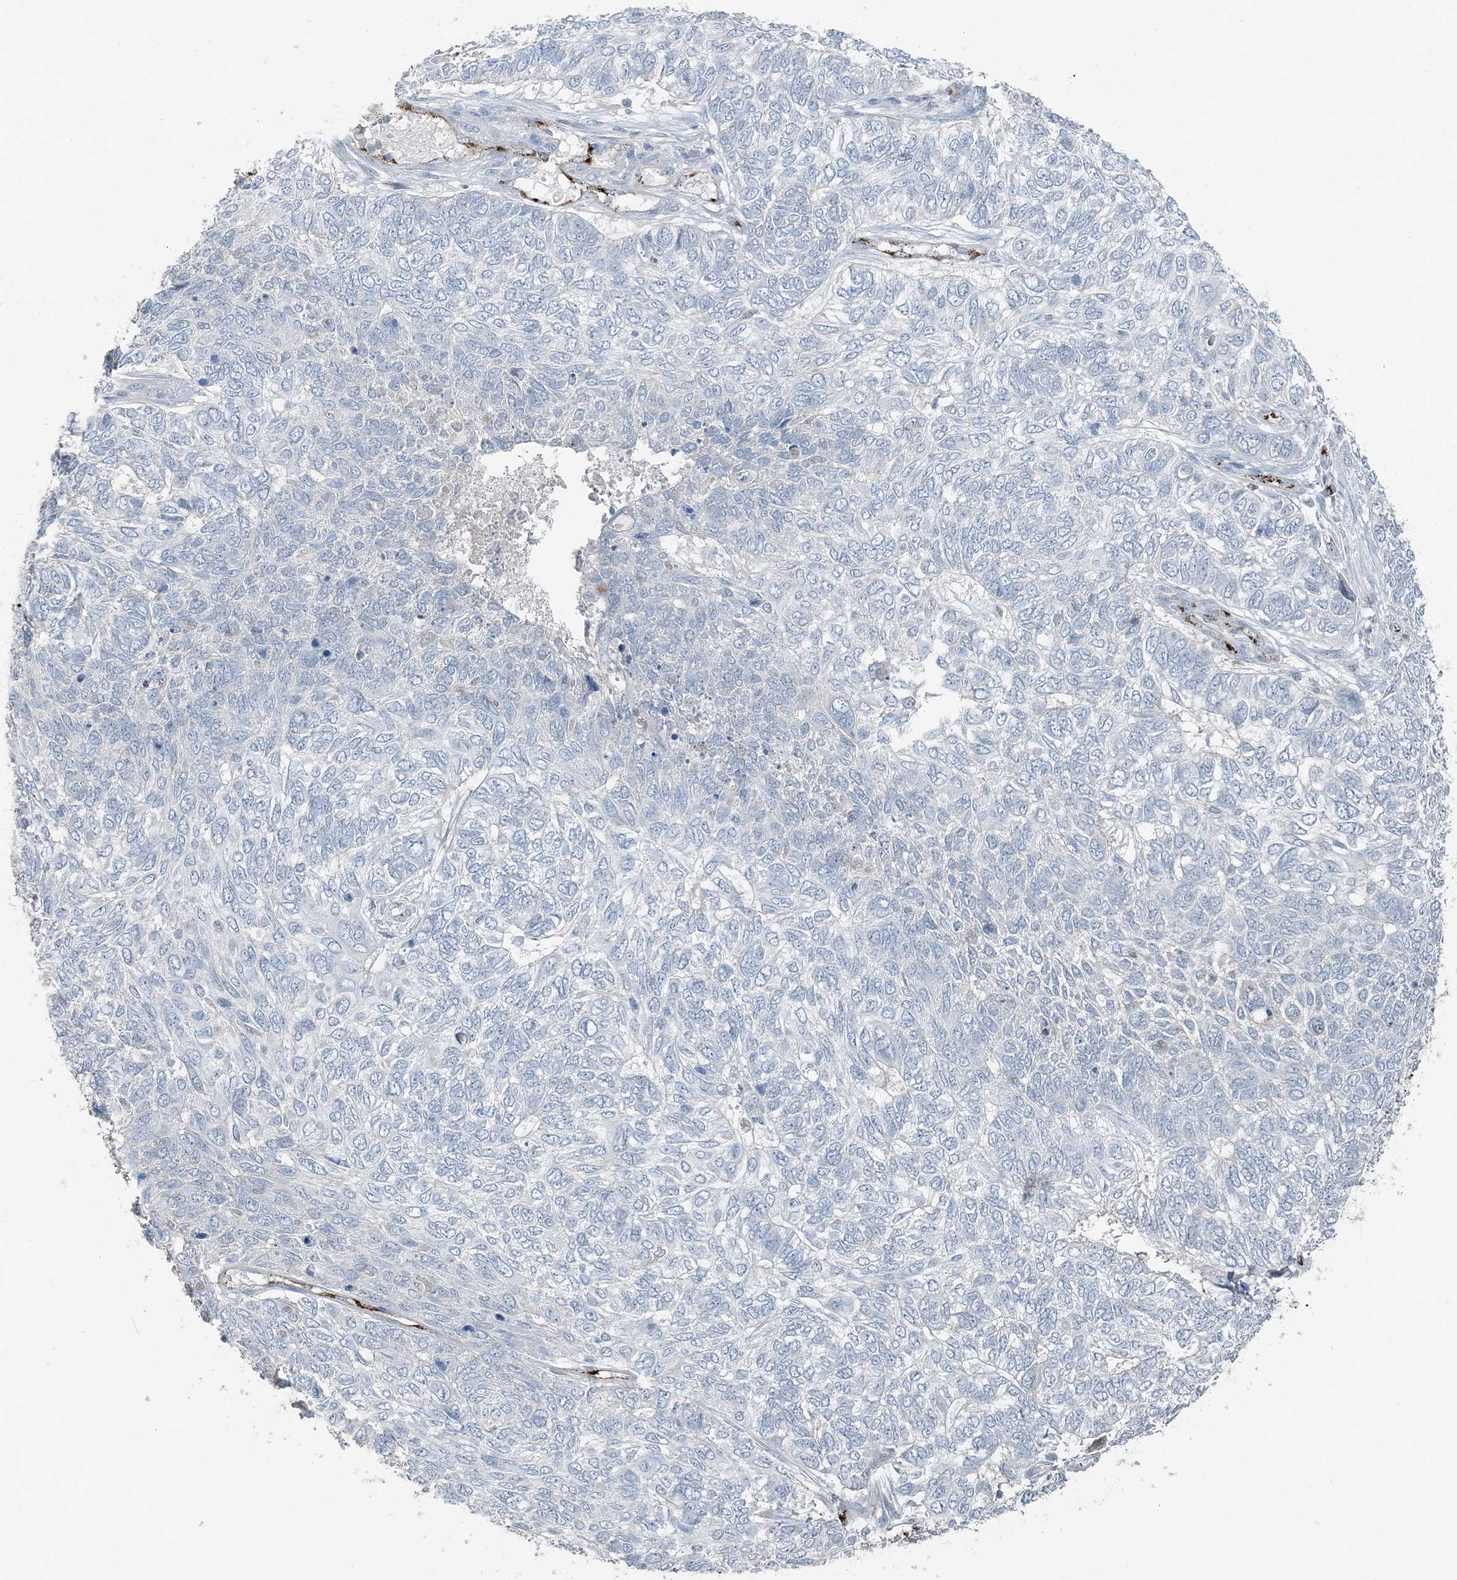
{"staining": {"intensity": "negative", "quantity": "none", "location": "none"}, "tissue": "skin cancer", "cell_type": "Tumor cells", "image_type": "cancer", "snomed": [{"axis": "morphology", "description": "Basal cell carcinoma"}, {"axis": "topography", "description": "Skin"}], "caption": "An IHC image of skin basal cell carcinoma is shown. There is no staining in tumor cells of skin basal cell carcinoma.", "gene": "ELOVL7", "patient": {"sex": "female", "age": 65}}